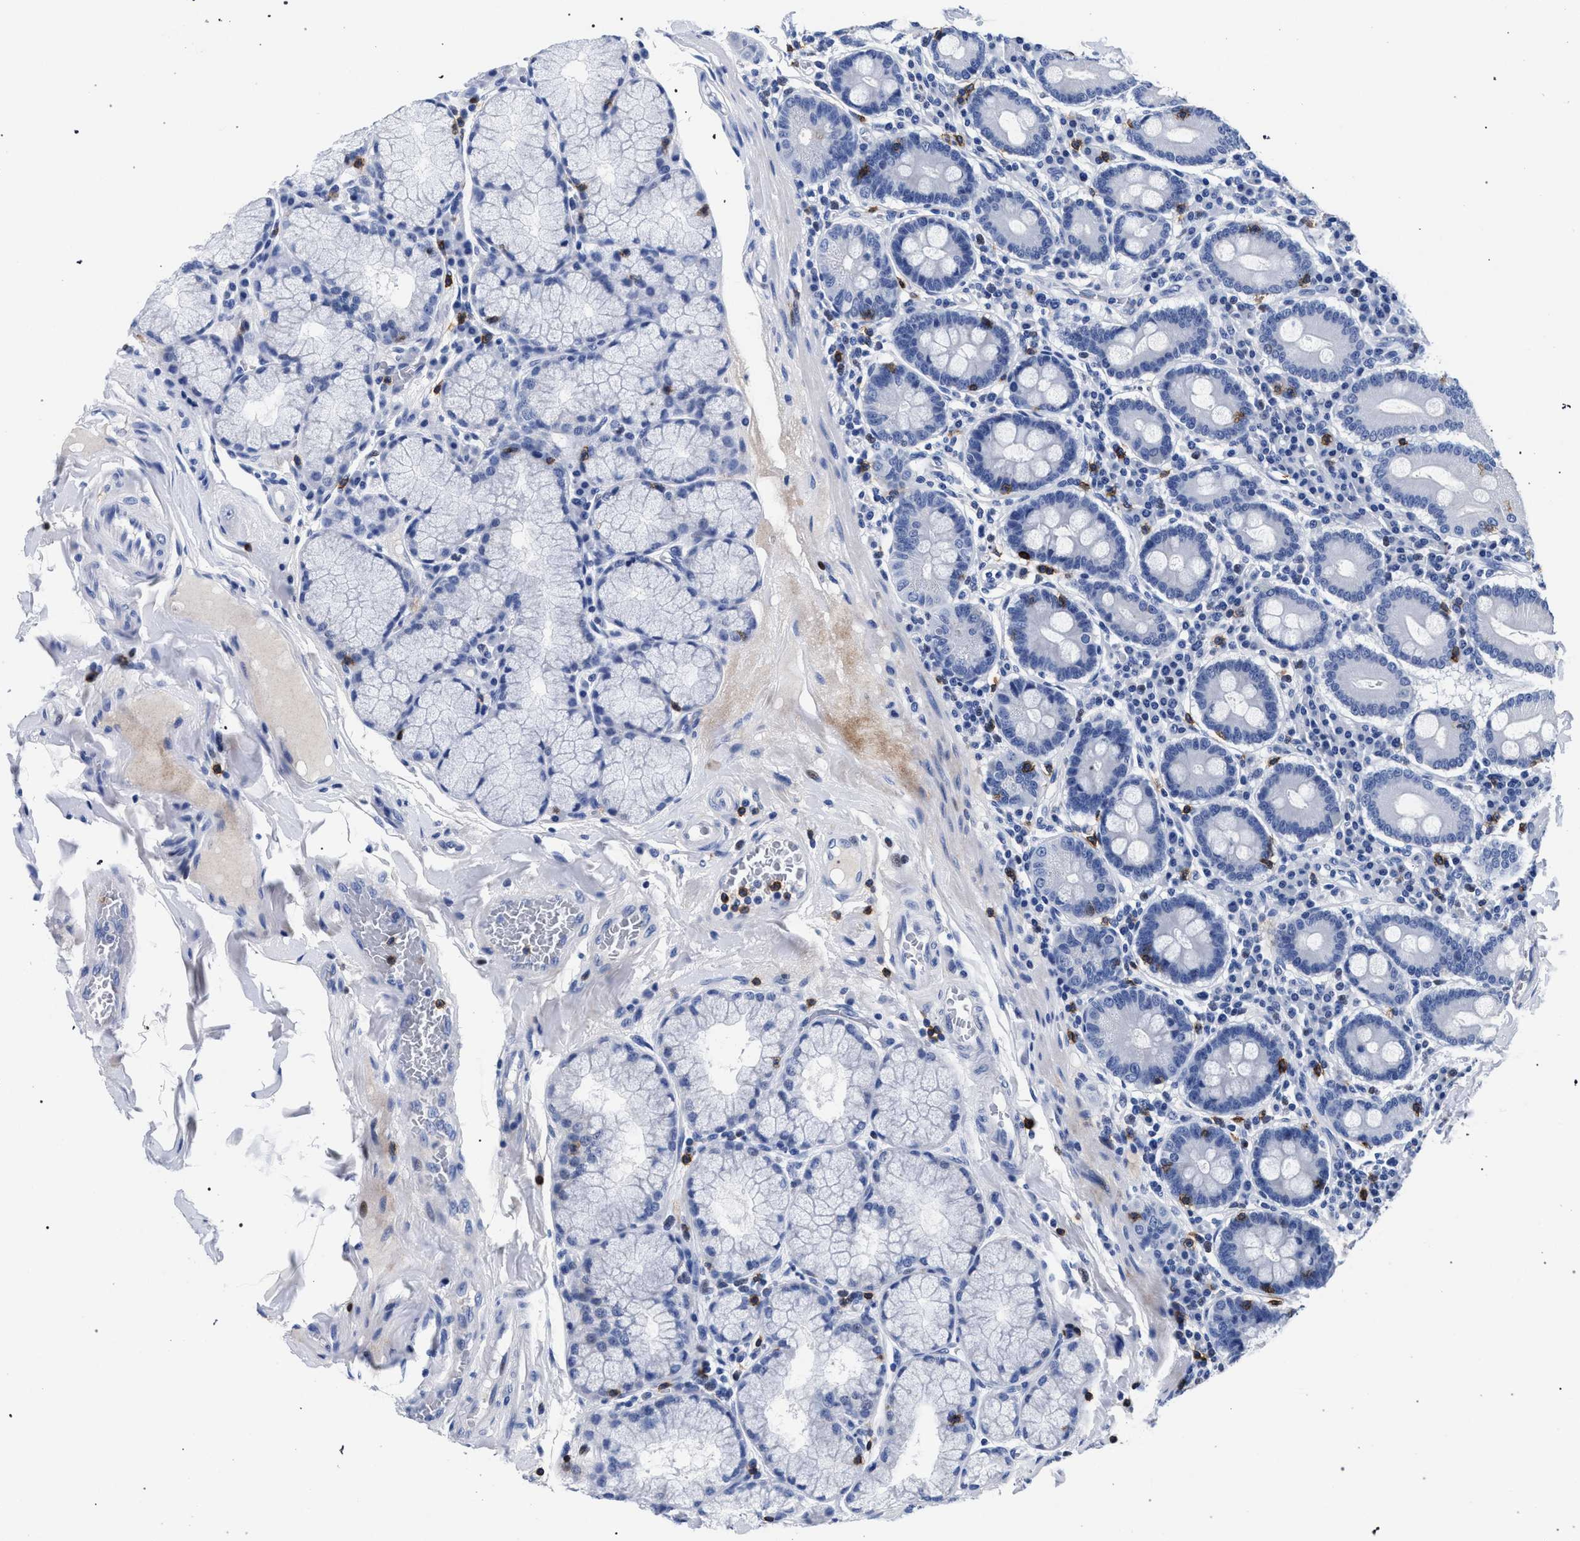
{"staining": {"intensity": "negative", "quantity": "none", "location": "none"}, "tissue": "duodenum", "cell_type": "Glandular cells", "image_type": "normal", "snomed": [{"axis": "morphology", "description": "Normal tissue, NOS"}, {"axis": "topography", "description": "Duodenum"}], "caption": "Duodenum was stained to show a protein in brown. There is no significant staining in glandular cells. The staining is performed using DAB (3,3'-diaminobenzidine) brown chromogen with nuclei counter-stained in using hematoxylin.", "gene": "KLRK1", "patient": {"sex": "male", "age": 50}}